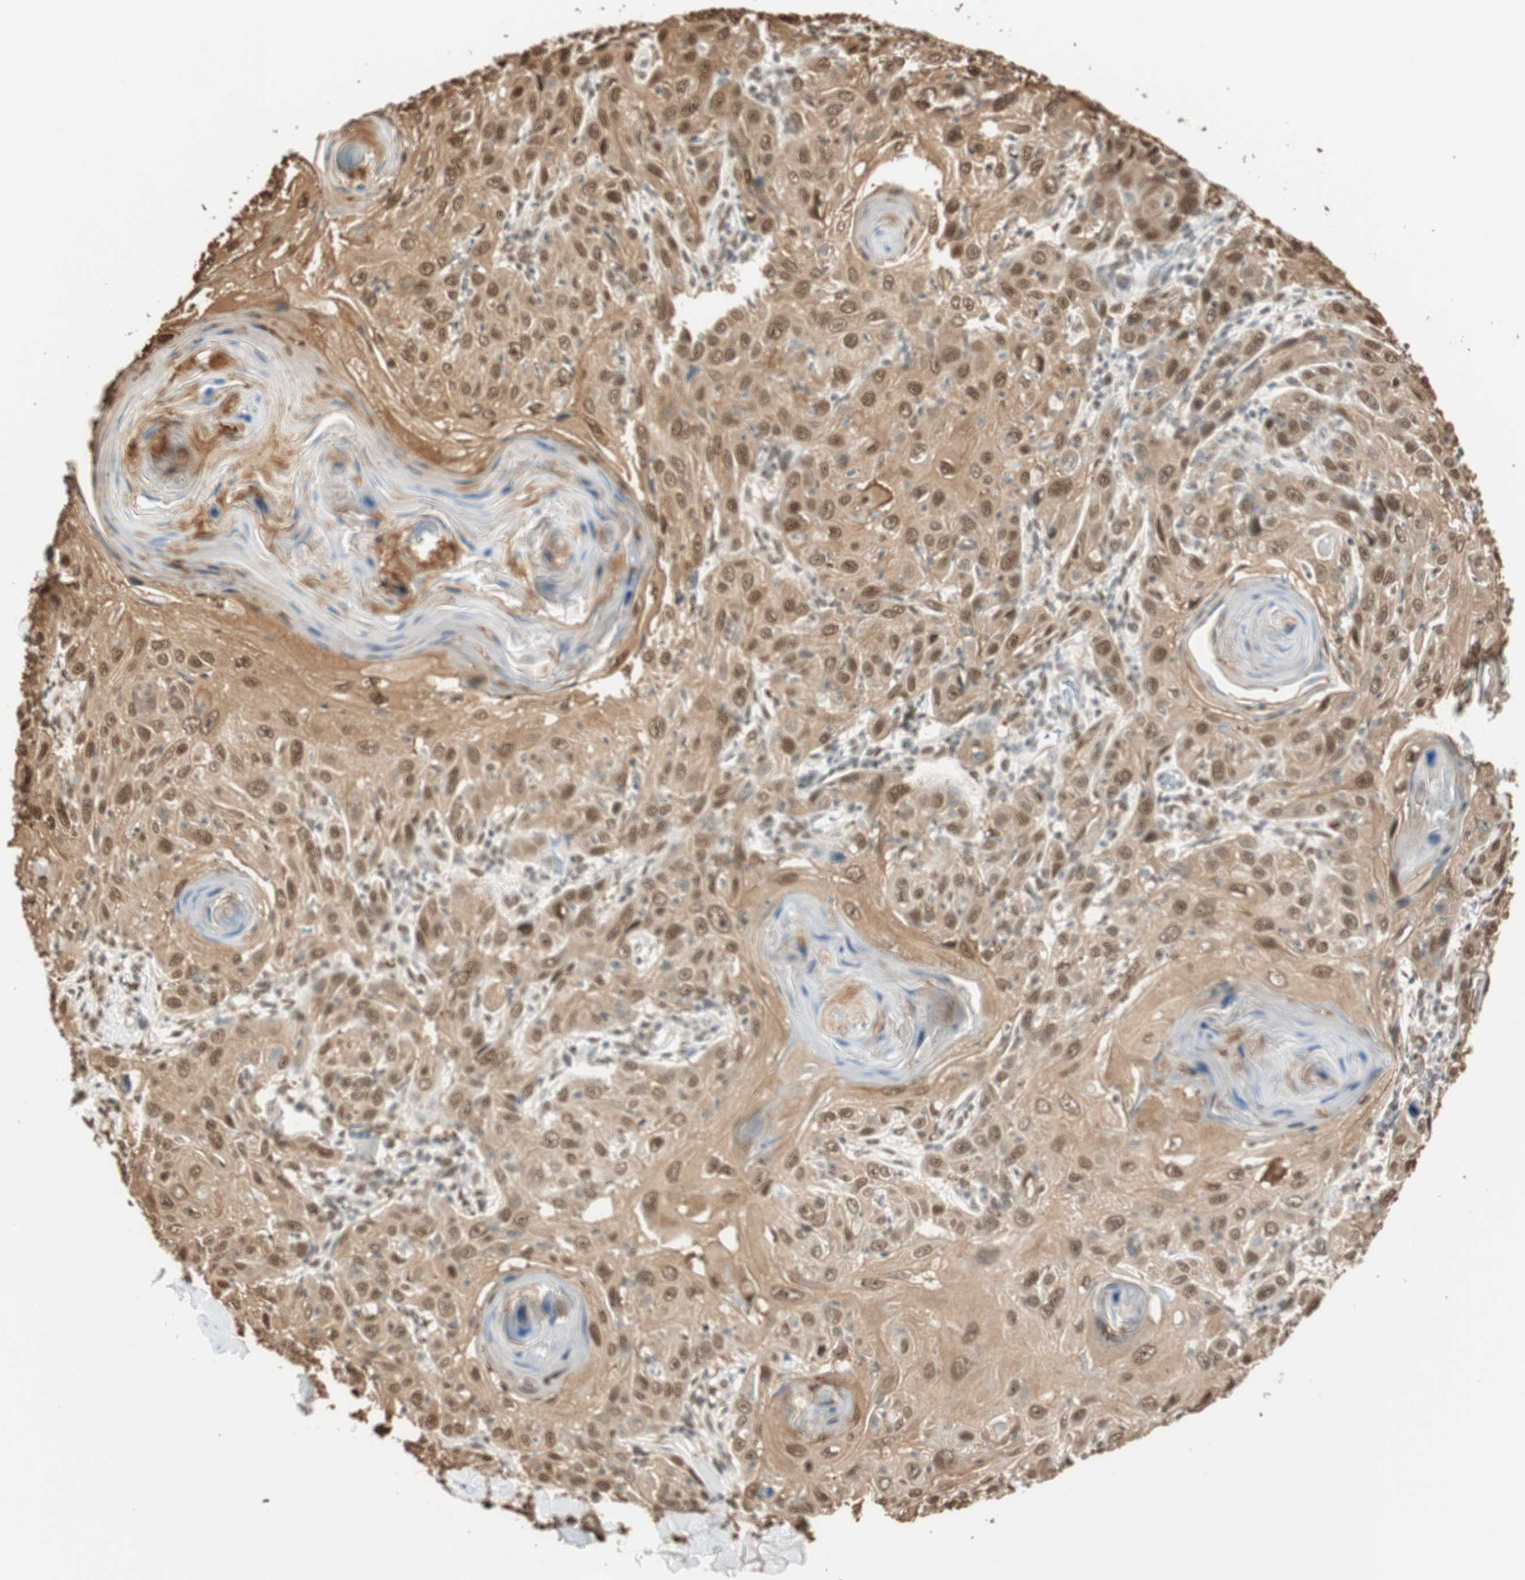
{"staining": {"intensity": "moderate", "quantity": ">75%", "location": "cytoplasmic/membranous,nuclear"}, "tissue": "skin cancer", "cell_type": "Tumor cells", "image_type": "cancer", "snomed": [{"axis": "morphology", "description": "Squamous cell carcinoma, NOS"}, {"axis": "topography", "description": "Skin"}], "caption": "Immunohistochemical staining of squamous cell carcinoma (skin) demonstrates medium levels of moderate cytoplasmic/membranous and nuclear protein positivity in about >75% of tumor cells.", "gene": "FANCG", "patient": {"sex": "female", "age": 88}}